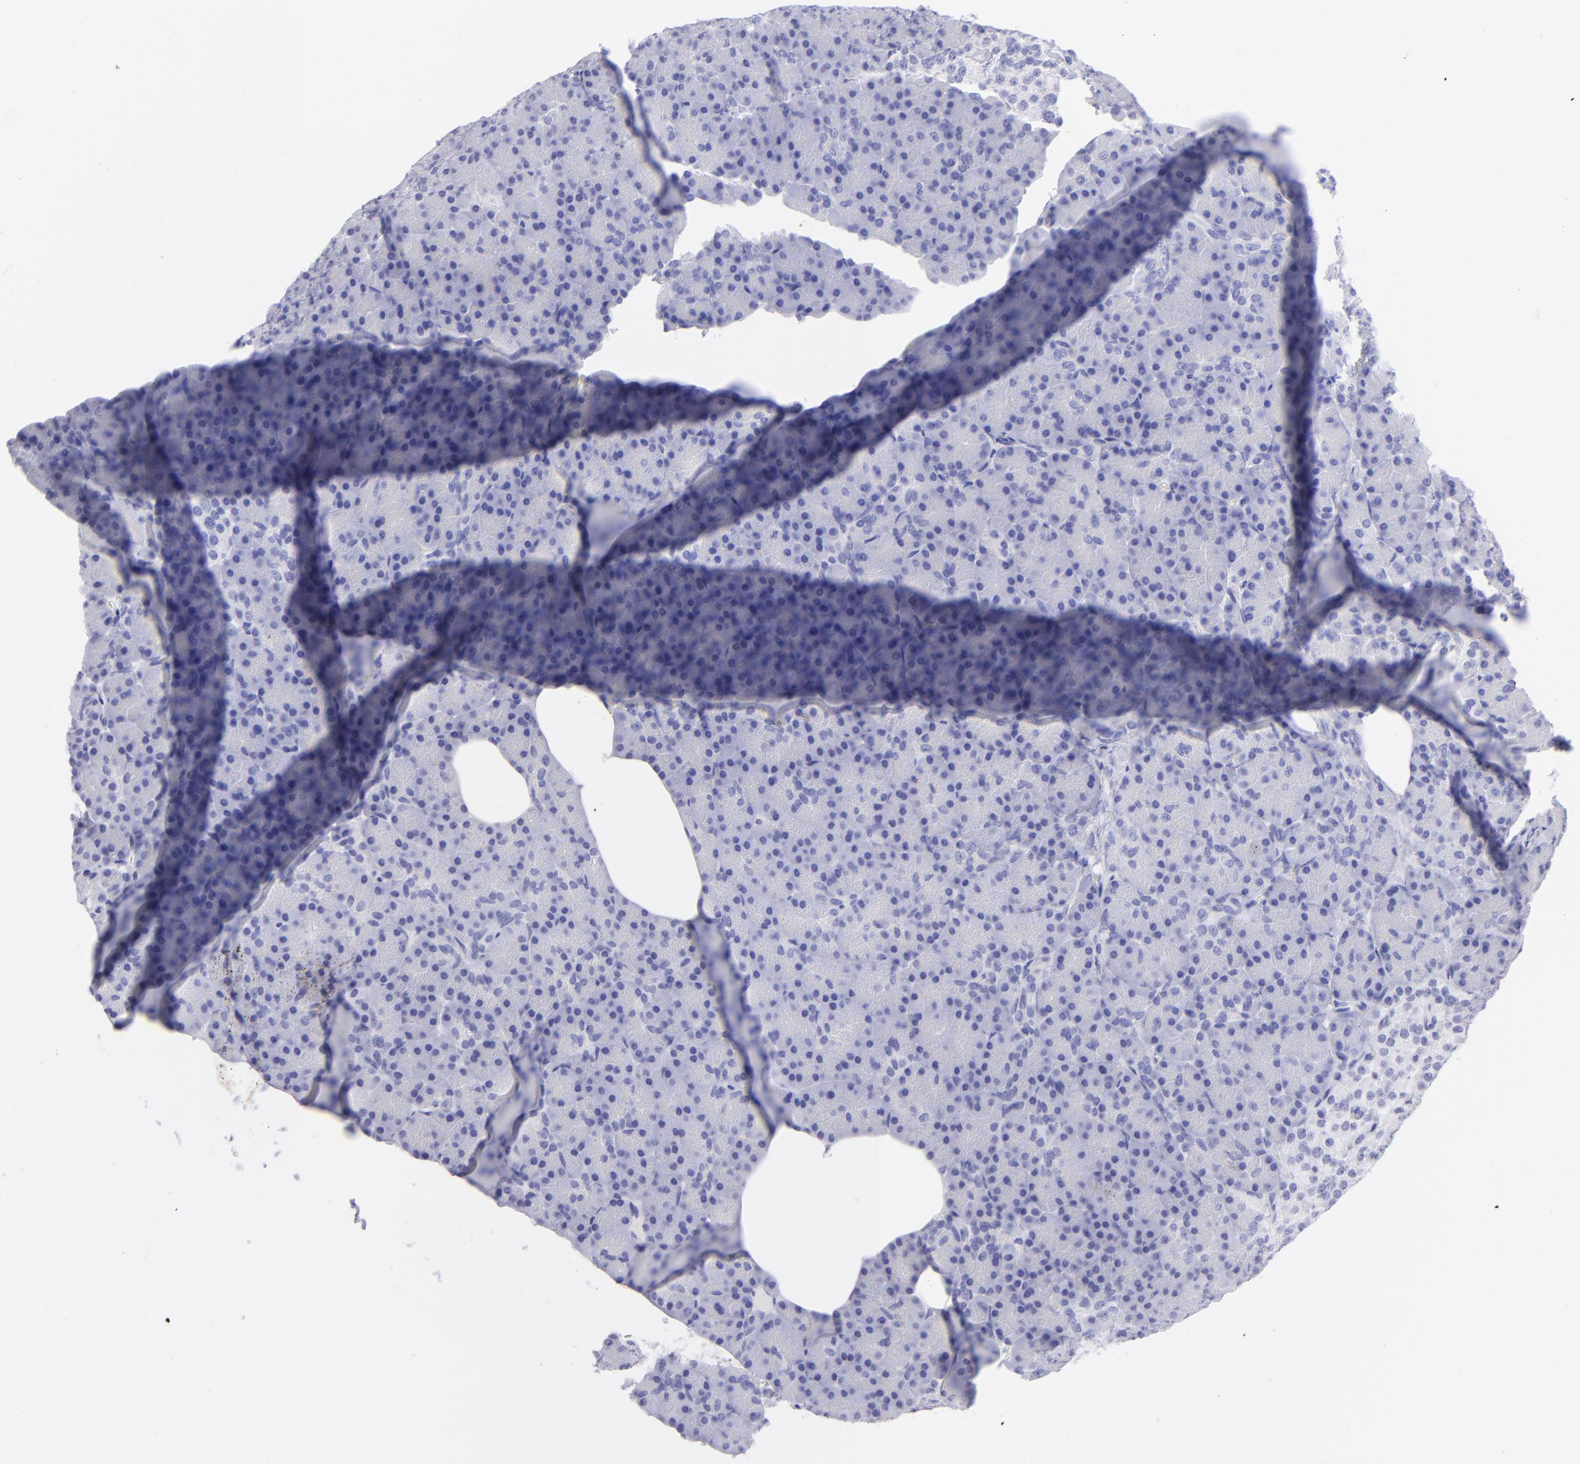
{"staining": {"intensity": "negative", "quantity": "none", "location": "none"}, "tissue": "pancreas", "cell_type": "Exocrine glandular cells", "image_type": "normal", "snomed": [{"axis": "morphology", "description": "Normal tissue, NOS"}, {"axis": "topography", "description": "Pancreas"}], "caption": "A histopathology image of pancreas stained for a protein exhibits no brown staining in exocrine glandular cells. The staining was performed using DAB to visualize the protein expression in brown, while the nuclei were stained in blue with hematoxylin (Magnification: 20x).", "gene": "SLC1A2", "patient": {"sex": "female", "age": 43}}